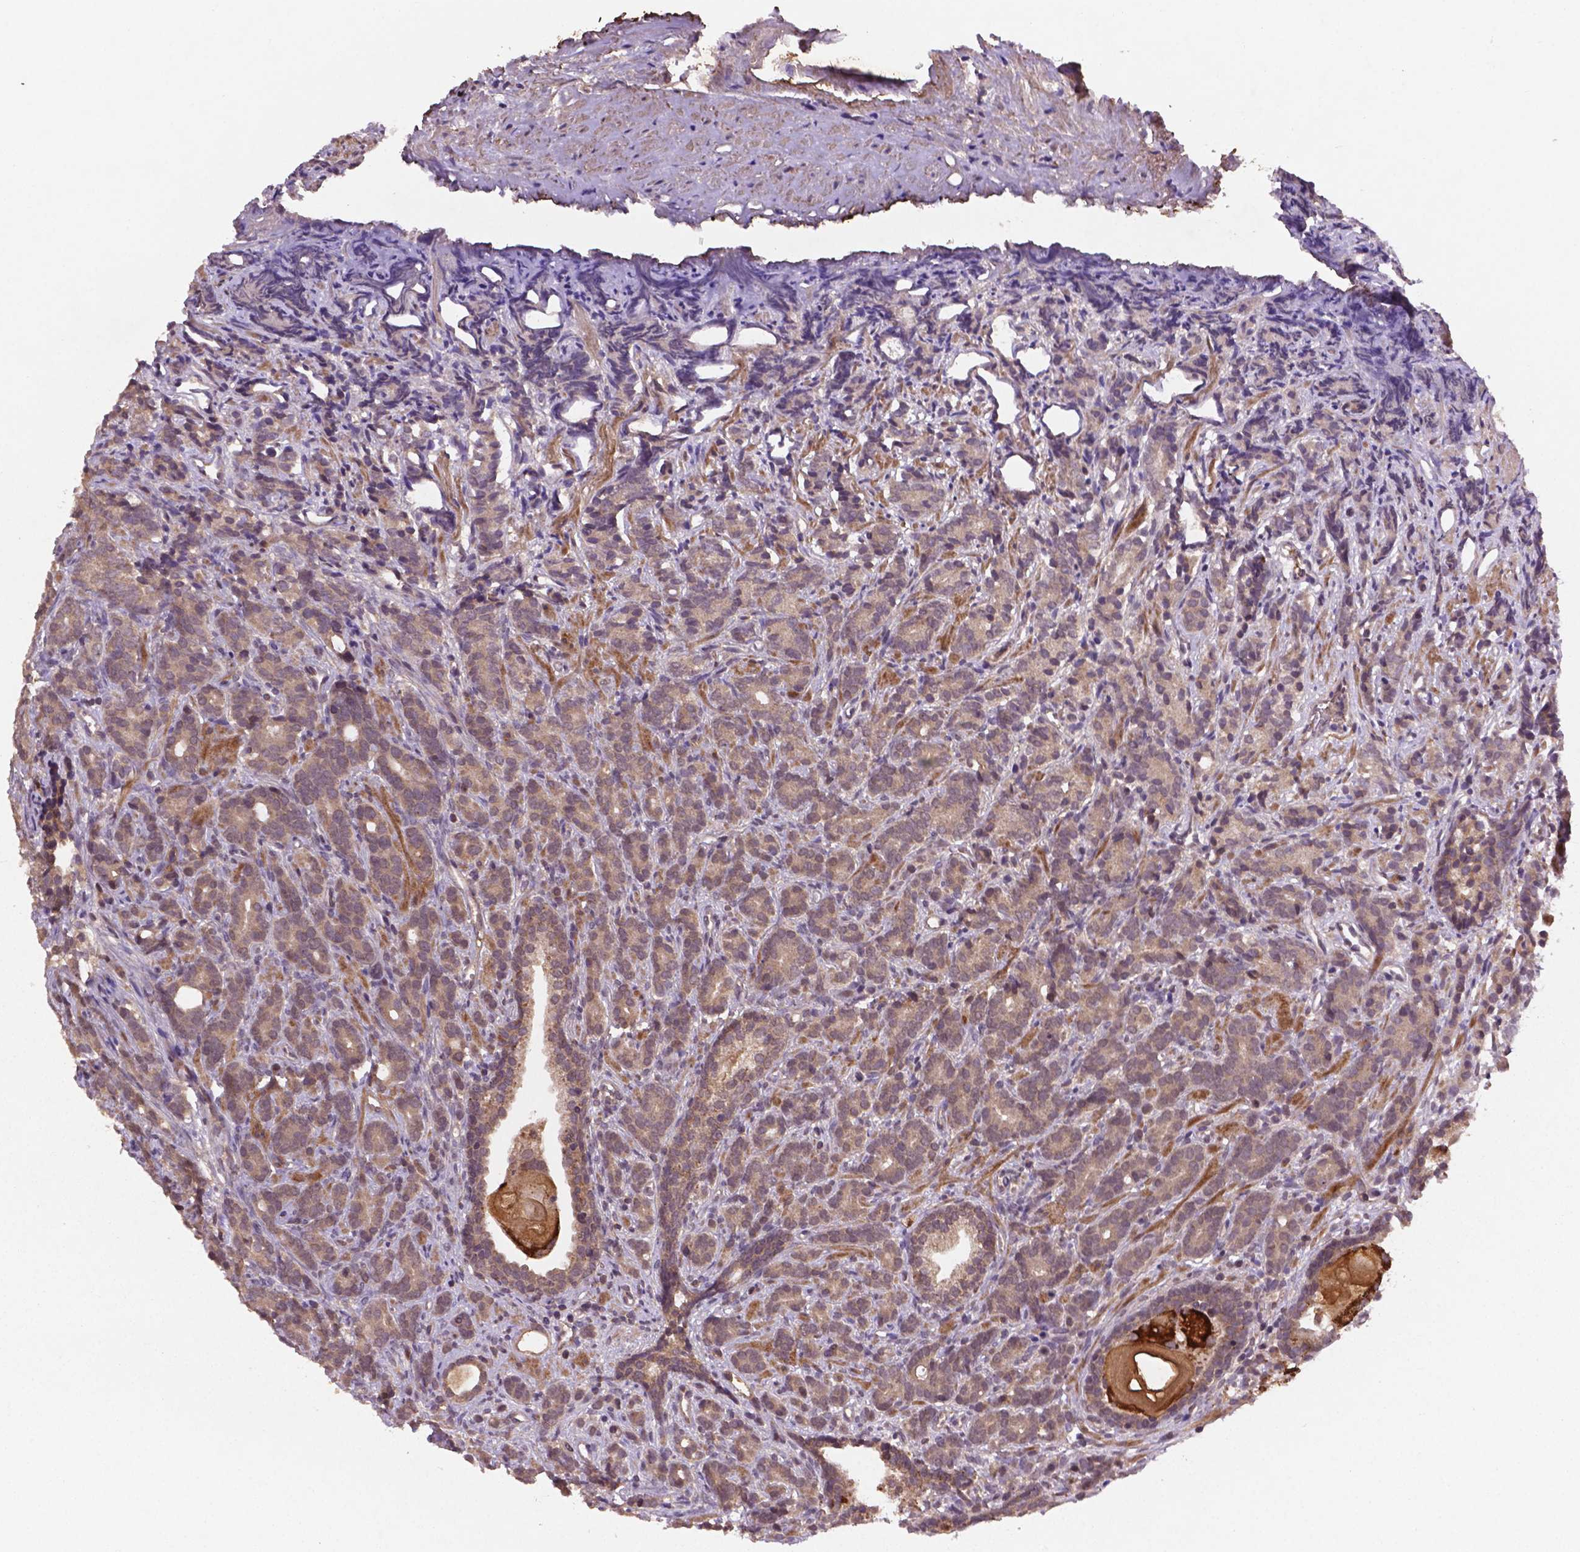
{"staining": {"intensity": "weak", "quantity": "25%-75%", "location": "cytoplasmic/membranous"}, "tissue": "prostate cancer", "cell_type": "Tumor cells", "image_type": "cancer", "snomed": [{"axis": "morphology", "description": "Adenocarcinoma, High grade"}, {"axis": "topography", "description": "Prostate"}], "caption": "DAB (3,3'-diaminobenzidine) immunohistochemical staining of adenocarcinoma (high-grade) (prostate) demonstrates weak cytoplasmic/membranous protein staining in approximately 25%-75% of tumor cells.", "gene": "NIPAL2", "patient": {"sex": "male", "age": 84}}